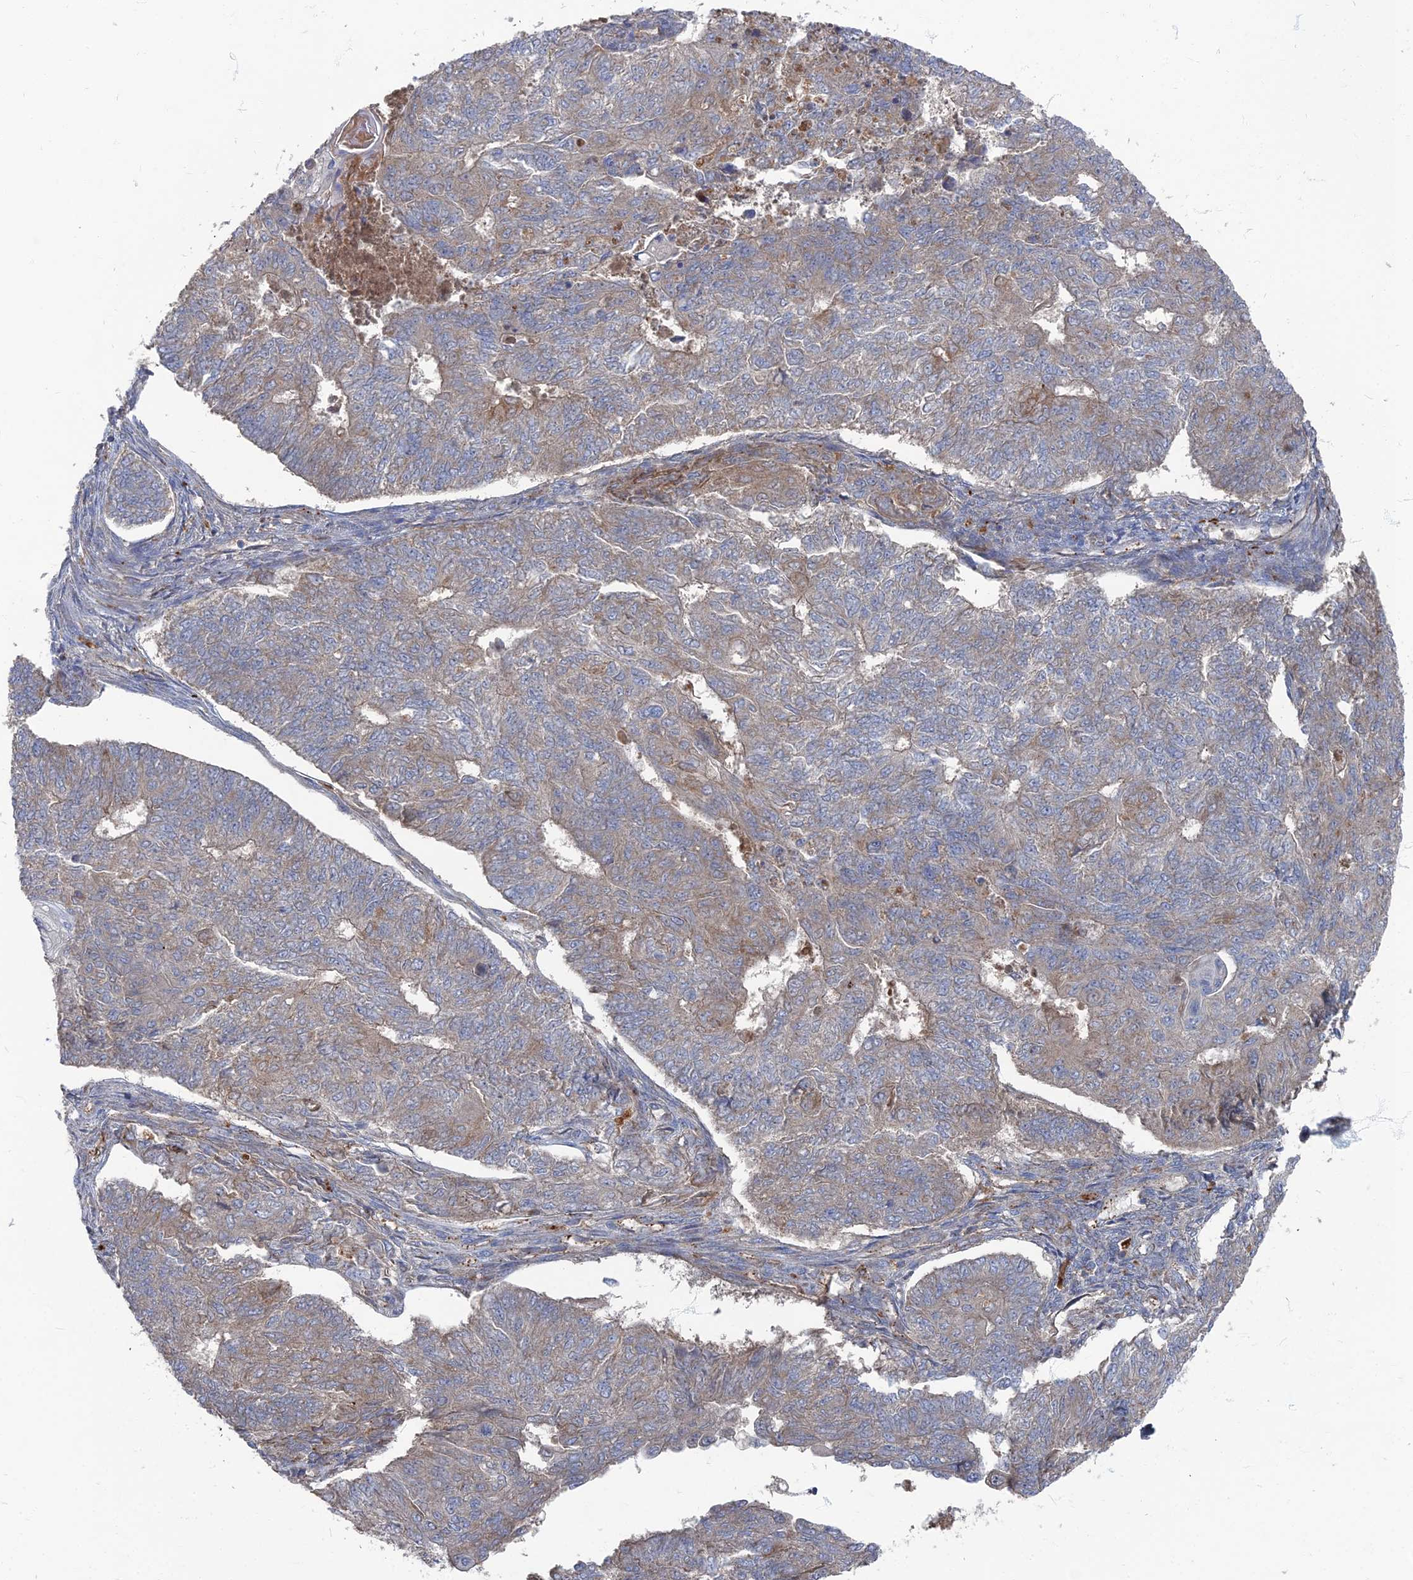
{"staining": {"intensity": "weak", "quantity": "<25%", "location": "cytoplasmic/membranous"}, "tissue": "endometrial cancer", "cell_type": "Tumor cells", "image_type": "cancer", "snomed": [{"axis": "morphology", "description": "Adenocarcinoma, NOS"}, {"axis": "topography", "description": "Endometrium"}], "caption": "The image displays no significant expression in tumor cells of endometrial cancer (adenocarcinoma).", "gene": "PPCDC", "patient": {"sex": "female", "age": 32}}